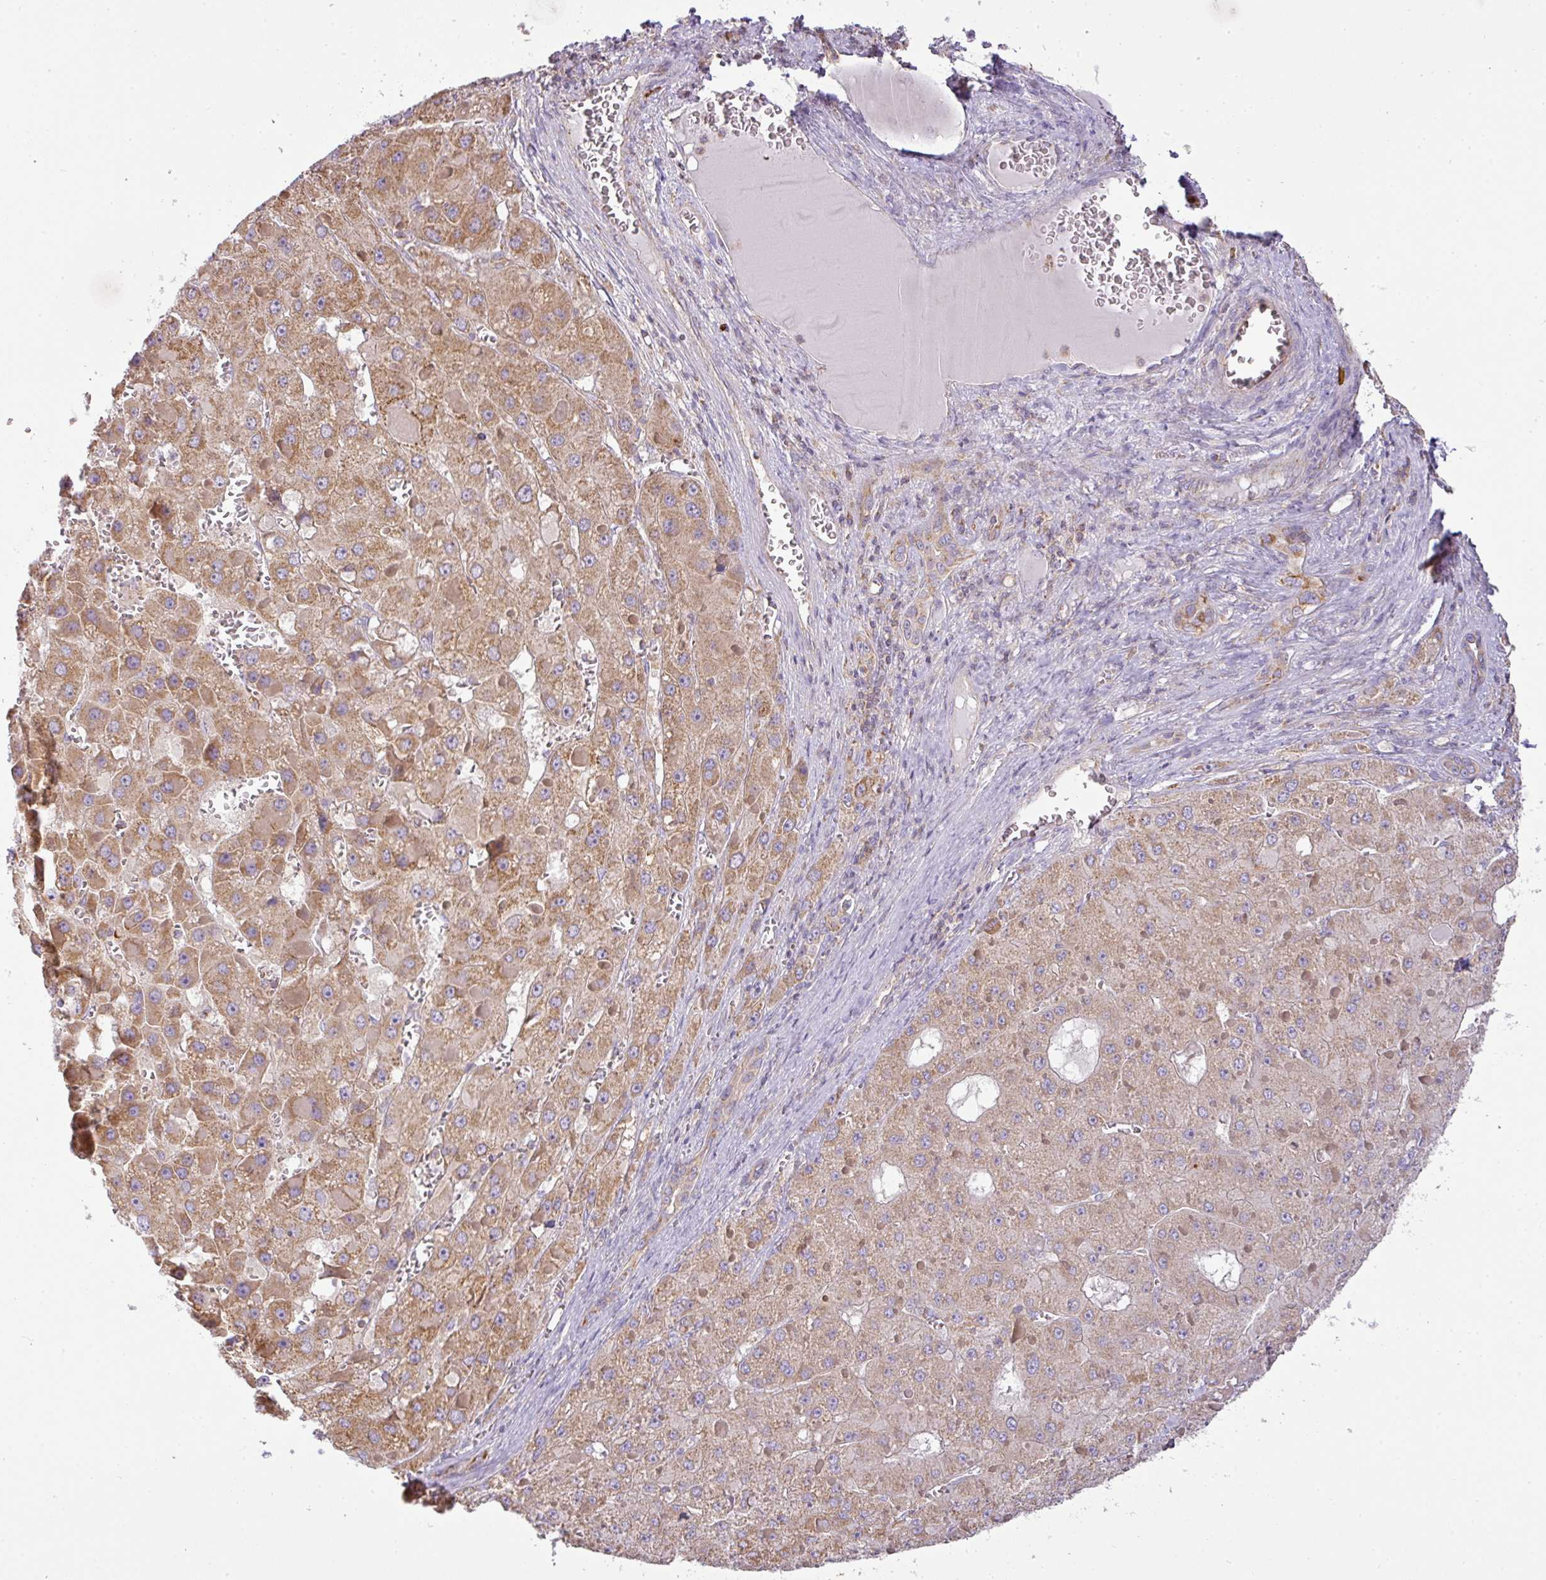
{"staining": {"intensity": "moderate", "quantity": ">75%", "location": "cytoplasmic/membranous"}, "tissue": "liver cancer", "cell_type": "Tumor cells", "image_type": "cancer", "snomed": [{"axis": "morphology", "description": "Carcinoma, Hepatocellular, NOS"}, {"axis": "topography", "description": "Liver"}], "caption": "Hepatocellular carcinoma (liver) stained with a protein marker displays moderate staining in tumor cells.", "gene": "ZNF211", "patient": {"sex": "female", "age": 73}}